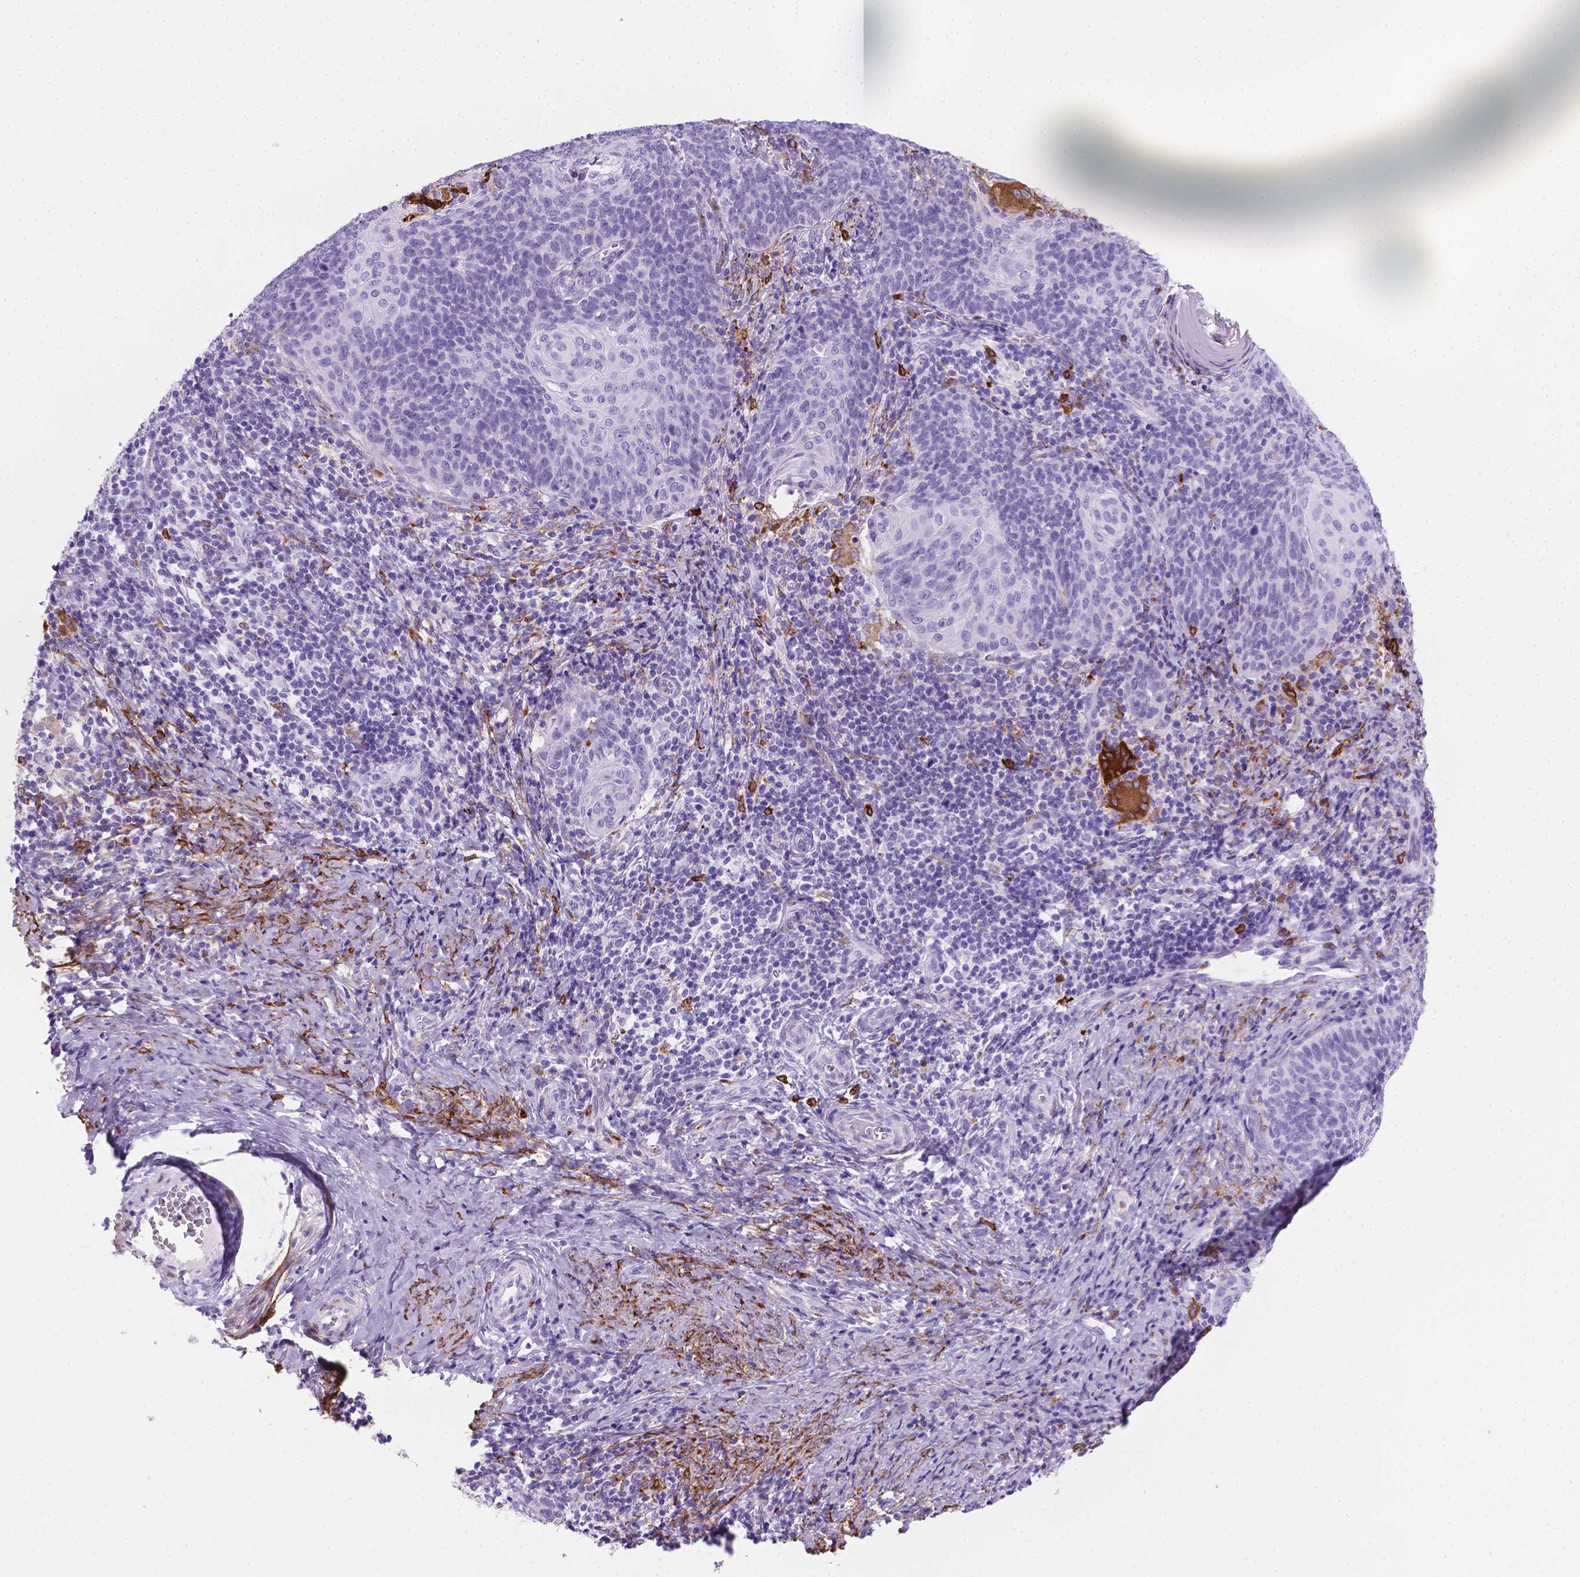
{"staining": {"intensity": "negative", "quantity": "none", "location": "none"}, "tissue": "cervical cancer", "cell_type": "Tumor cells", "image_type": "cancer", "snomed": [{"axis": "morphology", "description": "Normal tissue, NOS"}, {"axis": "morphology", "description": "Squamous cell carcinoma, NOS"}, {"axis": "topography", "description": "Cervix"}], "caption": "High magnification brightfield microscopy of cervical cancer stained with DAB (3,3'-diaminobenzidine) (brown) and counterstained with hematoxylin (blue): tumor cells show no significant expression.", "gene": "MACF1", "patient": {"sex": "female", "age": 39}}